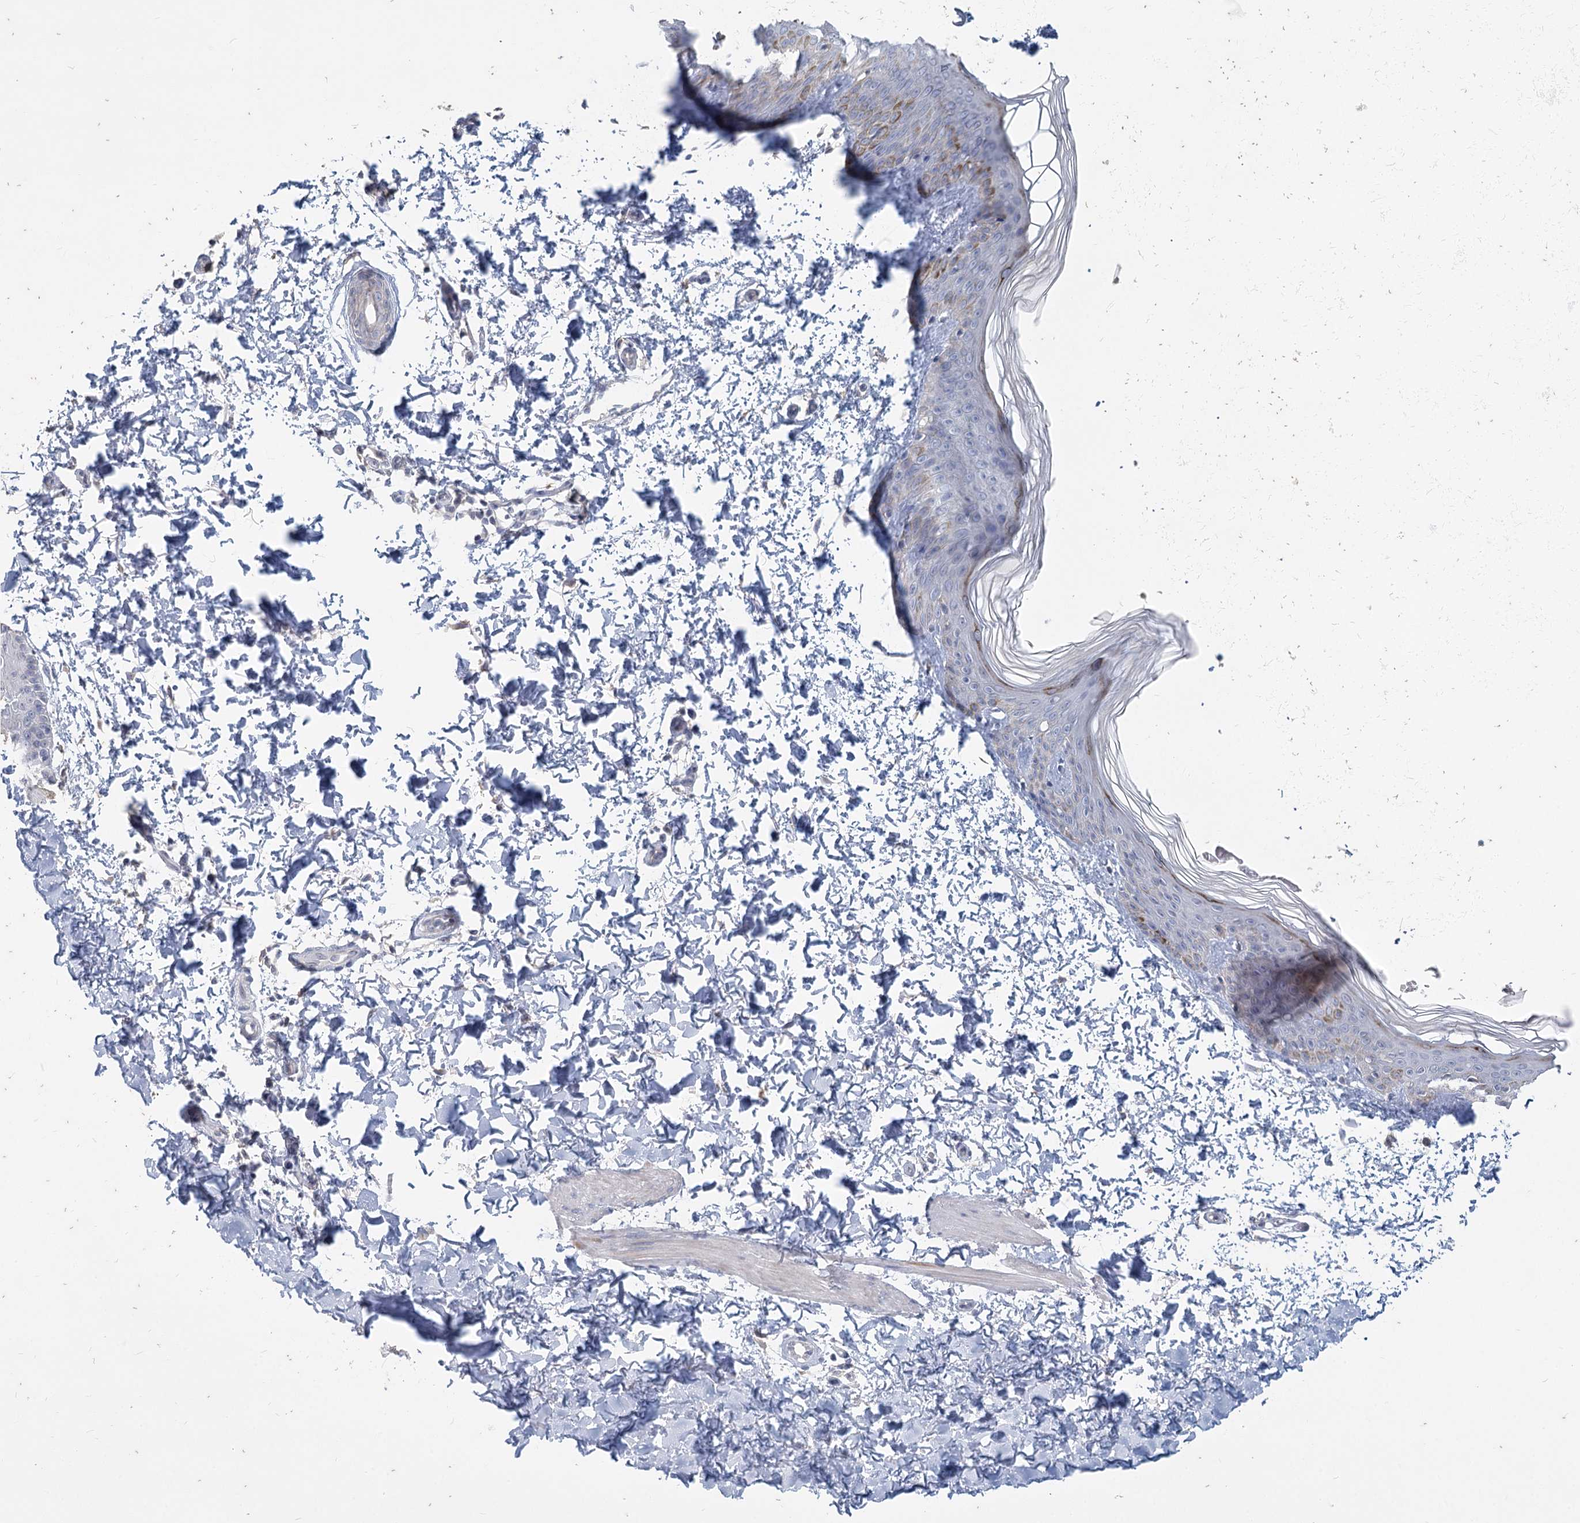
{"staining": {"intensity": "negative", "quantity": "none", "location": "none"}, "tissue": "skin", "cell_type": "Fibroblasts", "image_type": "normal", "snomed": [{"axis": "morphology", "description": "Normal tissue, NOS"}, {"axis": "morphology", "description": "Neoplasm, benign, NOS"}, {"axis": "topography", "description": "Skin"}, {"axis": "topography", "description": "Soft tissue"}], "caption": "Fibroblasts show no significant protein expression in unremarkable skin. (DAB (3,3'-diaminobenzidine) immunohistochemistry (IHC) with hematoxylin counter stain).", "gene": "SLC9A3", "patient": {"sex": "male", "age": 26}}